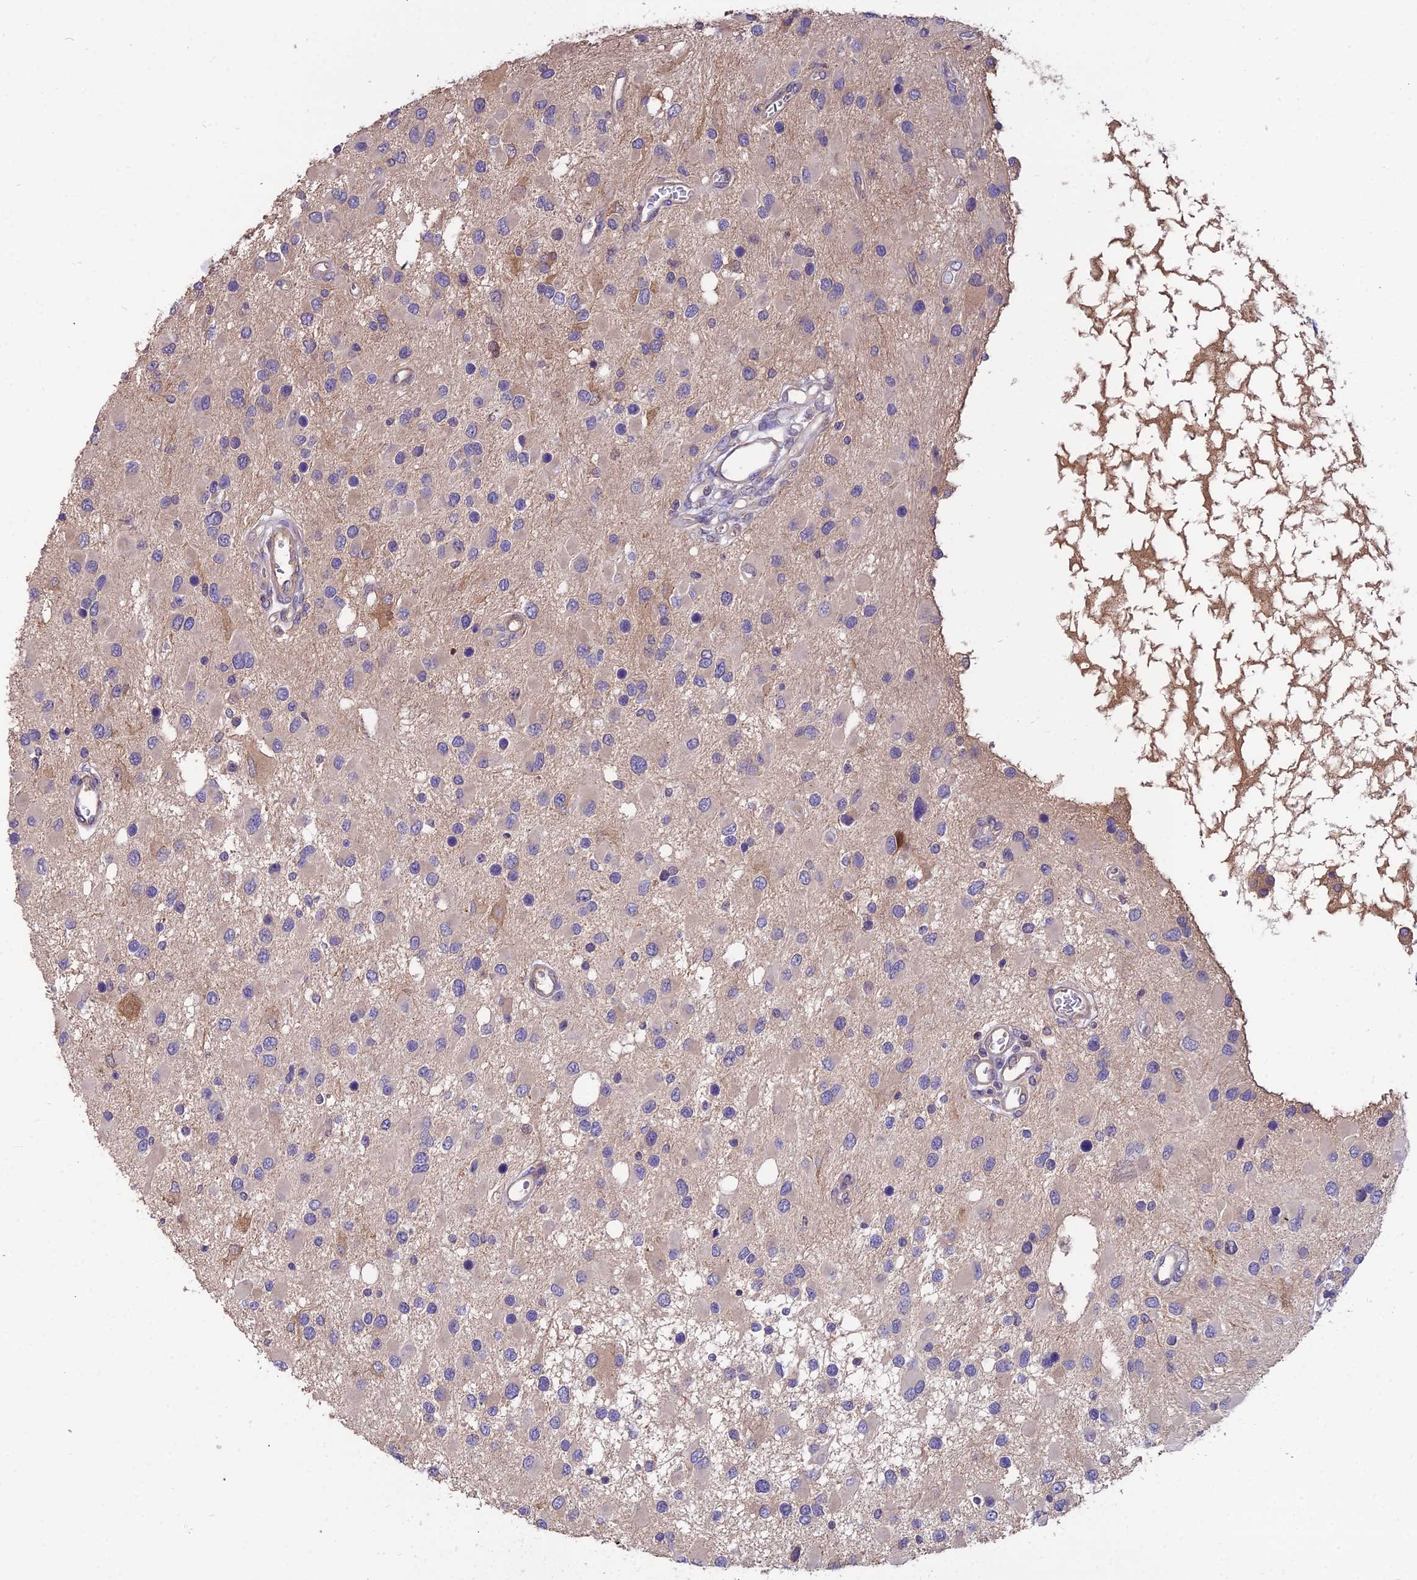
{"staining": {"intensity": "negative", "quantity": "none", "location": "none"}, "tissue": "glioma", "cell_type": "Tumor cells", "image_type": "cancer", "snomed": [{"axis": "morphology", "description": "Glioma, malignant, High grade"}, {"axis": "topography", "description": "Brain"}], "caption": "This is a histopathology image of immunohistochemistry staining of malignant glioma (high-grade), which shows no staining in tumor cells.", "gene": "MVD", "patient": {"sex": "male", "age": 53}}